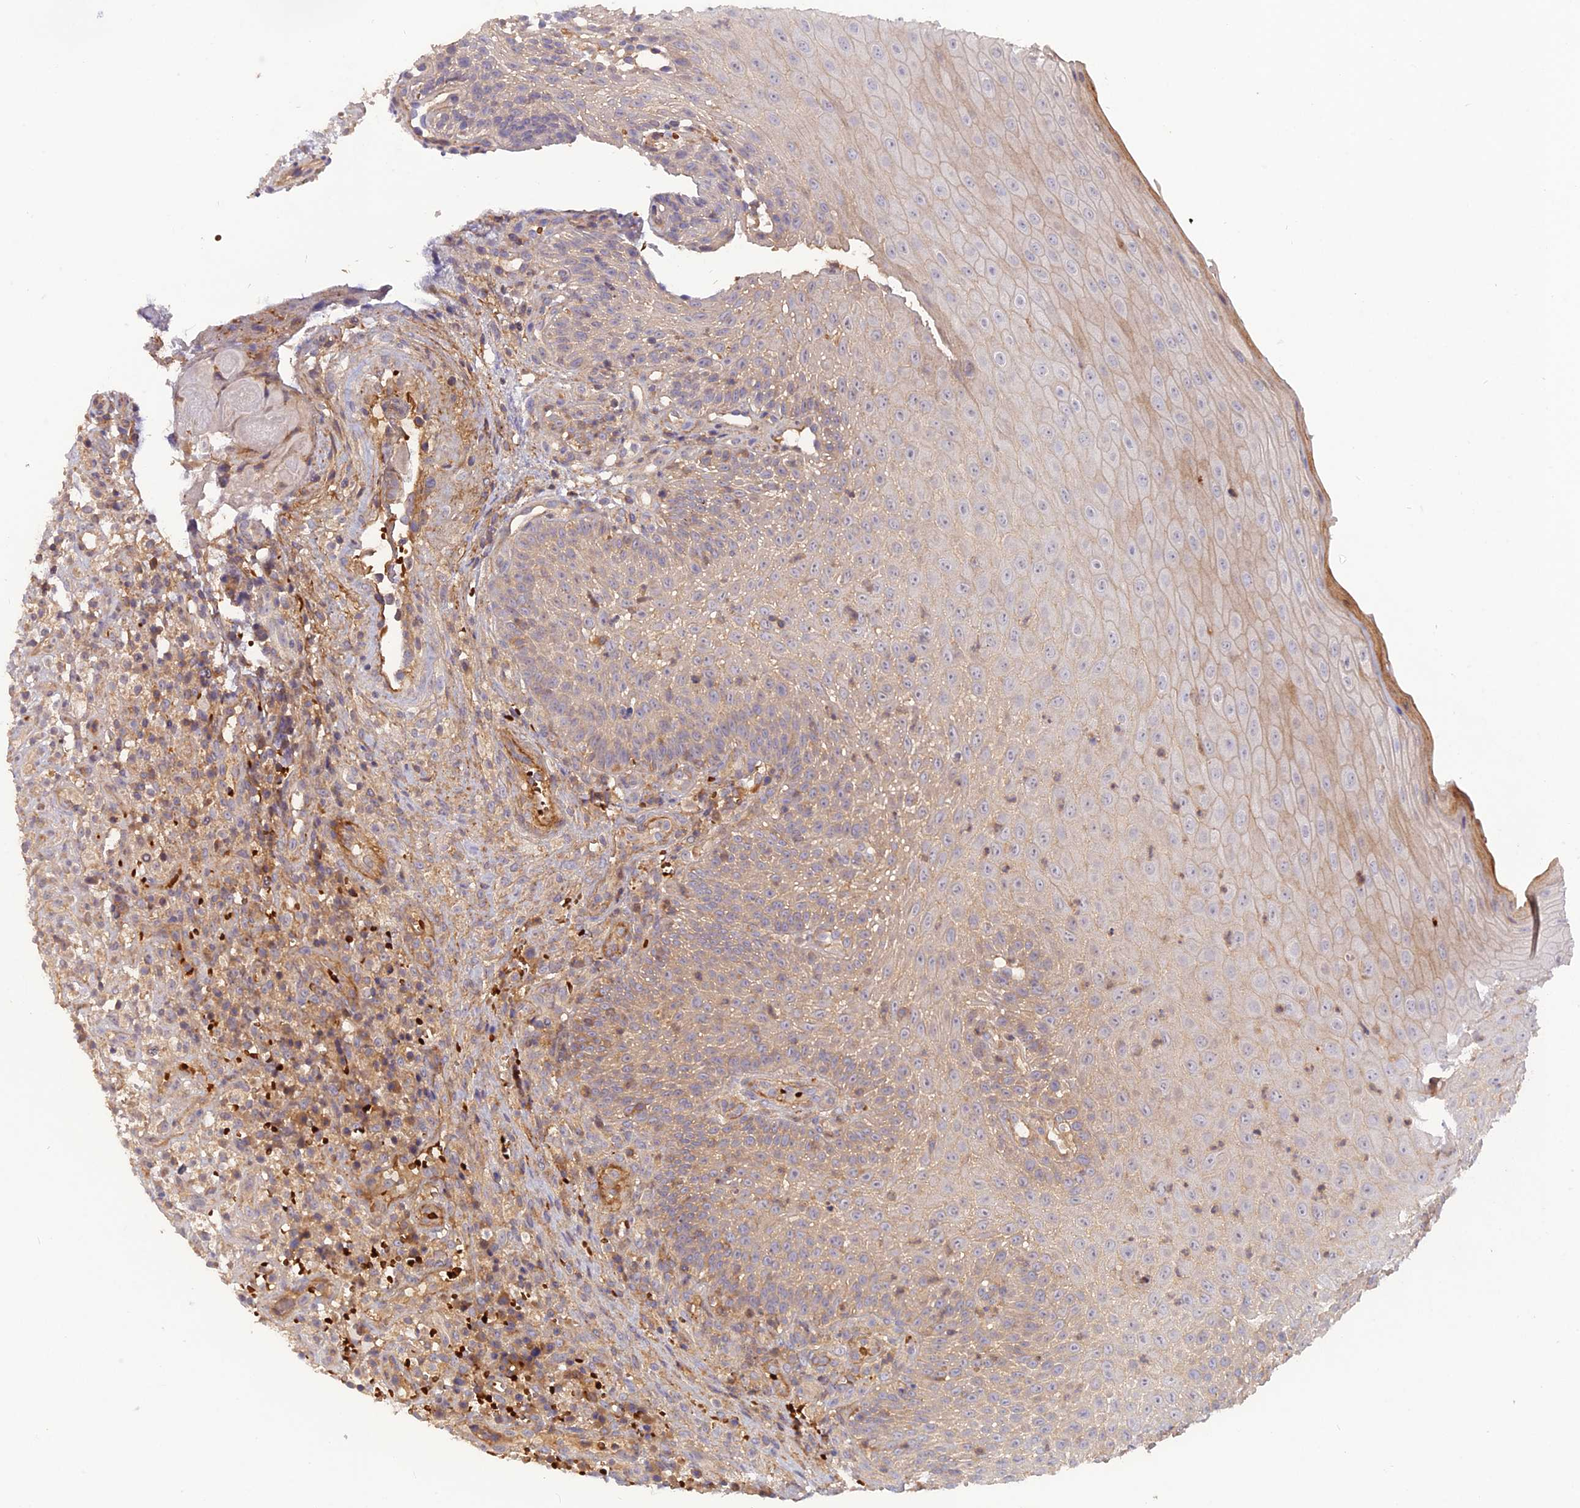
{"staining": {"intensity": "weak", "quantity": "<25%", "location": "cytoplasmic/membranous"}, "tissue": "oral mucosa", "cell_type": "Squamous epithelial cells", "image_type": "normal", "snomed": [{"axis": "morphology", "description": "Normal tissue, NOS"}, {"axis": "topography", "description": "Oral tissue"}], "caption": "Oral mucosa stained for a protein using immunohistochemistry displays no staining squamous epithelial cells.", "gene": "CPNE7", "patient": {"sex": "female", "age": 13}}